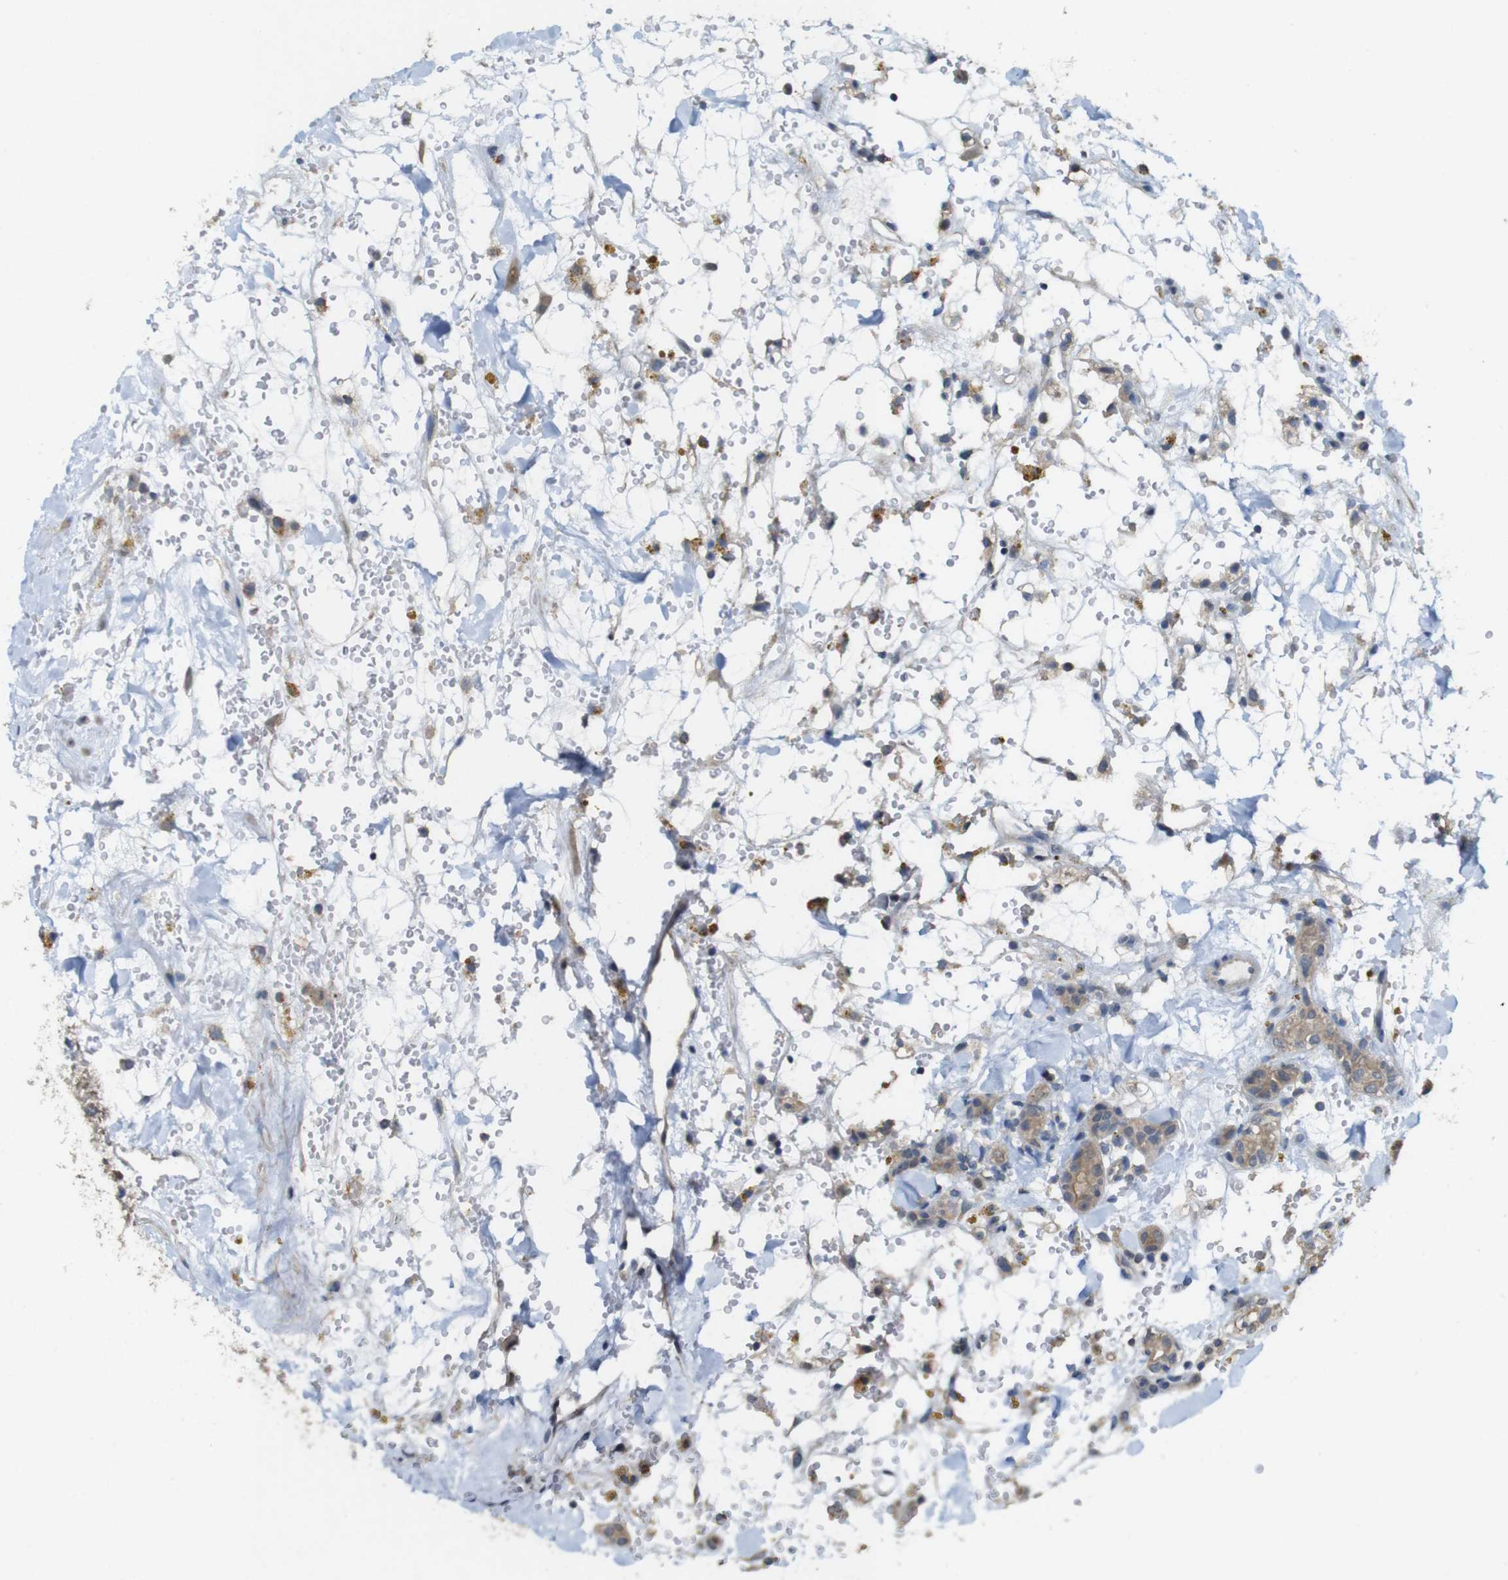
{"staining": {"intensity": "moderate", "quantity": "<25%", "location": "cytoplasmic/membranous"}, "tissue": "renal cancer", "cell_type": "Tumor cells", "image_type": "cancer", "snomed": [{"axis": "morphology", "description": "Adenocarcinoma, NOS"}, {"axis": "topography", "description": "Kidney"}], "caption": "A brown stain highlights moderate cytoplasmic/membranous positivity of a protein in human renal cancer (adenocarcinoma) tumor cells. (IHC, brightfield microscopy, high magnification).", "gene": "CDC34", "patient": {"sex": "male", "age": 61}}